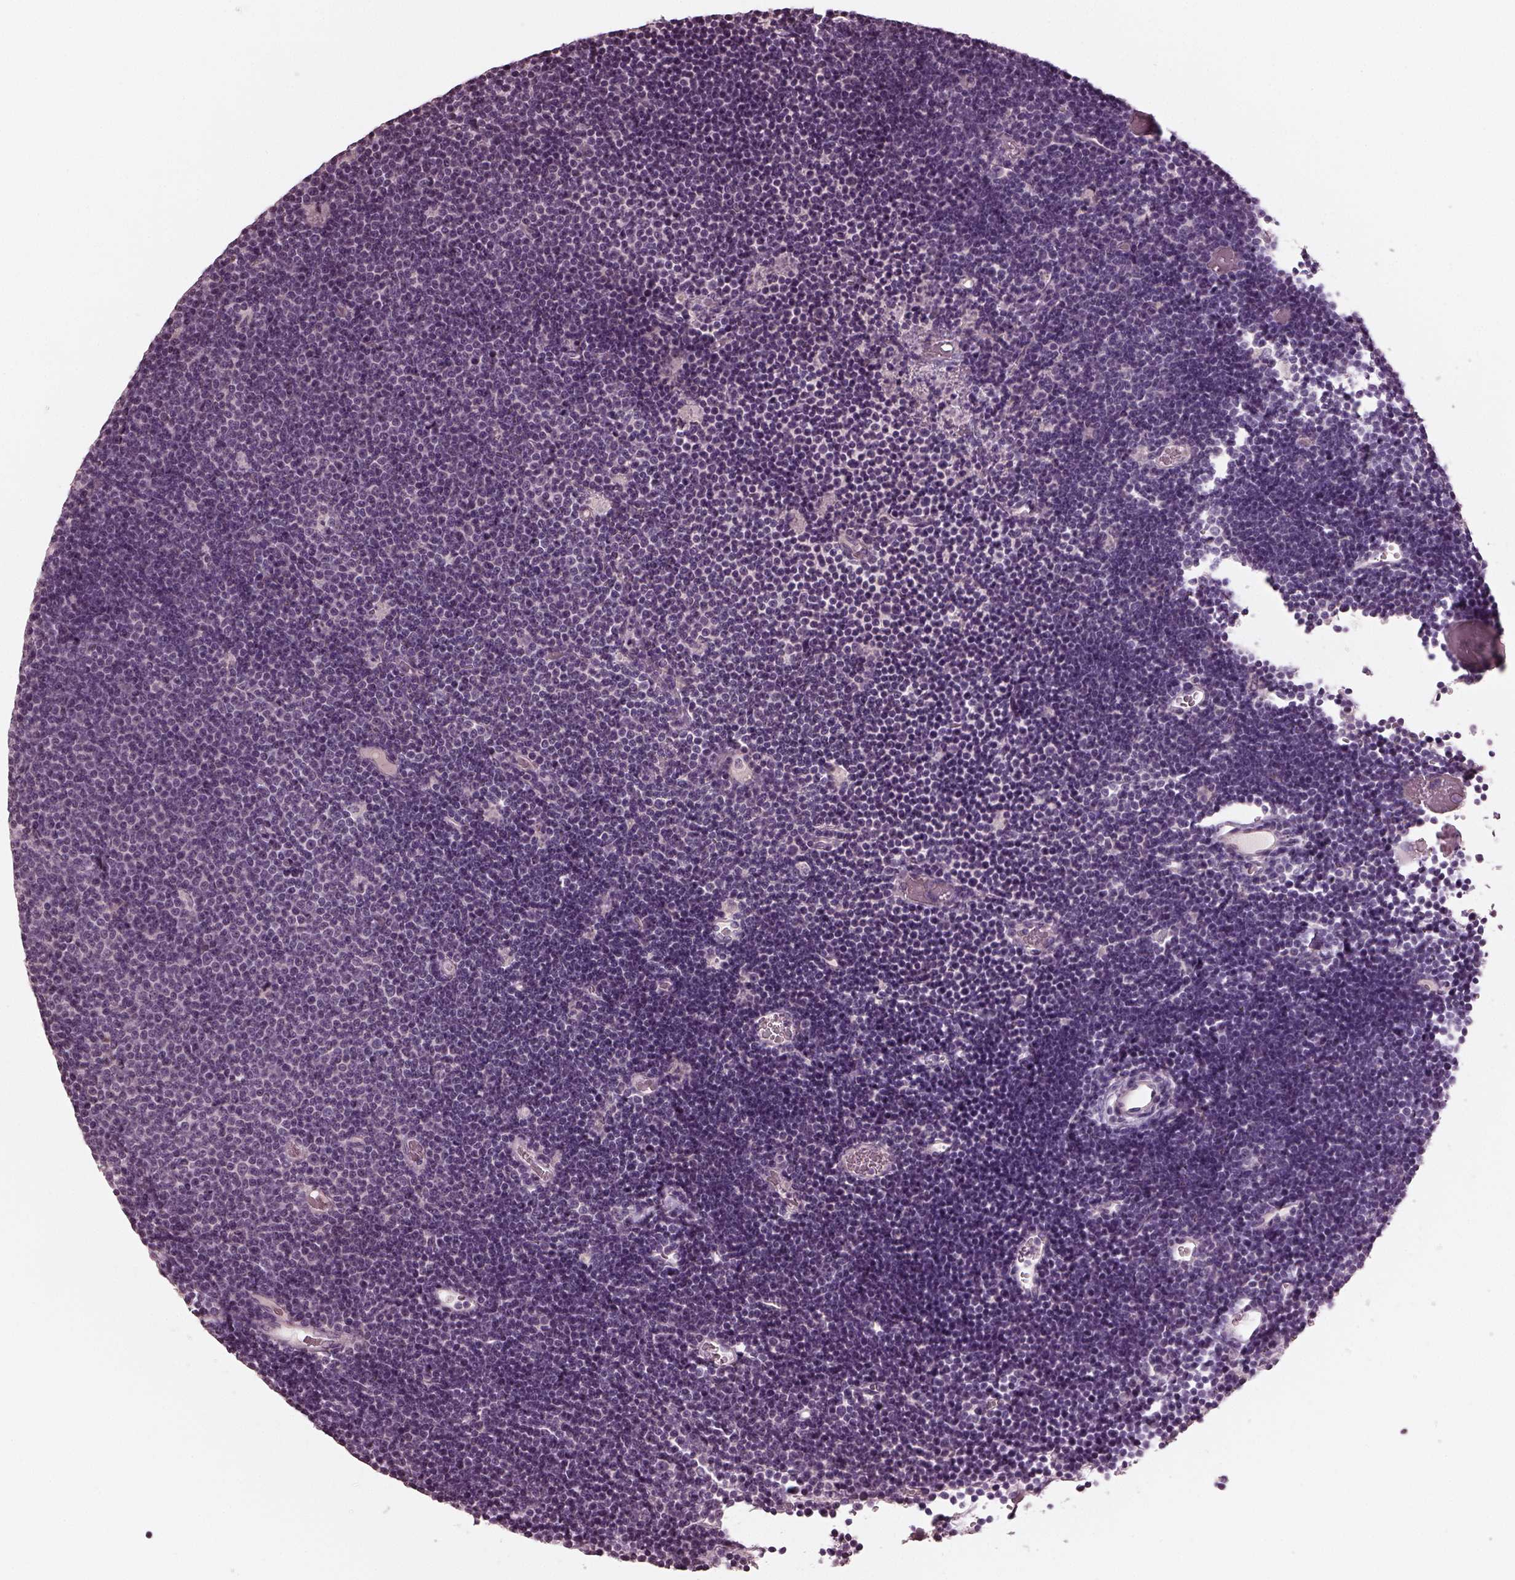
{"staining": {"intensity": "negative", "quantity": "none", "location": "none"}, "tissue": "lymphoma", "cell_type": "Tumor cells", "image_type": "cancer", "snomed": [{"axis": "morphology", "description": "Malignant lymphoma, non-Hodgkin's type, Low grade"}, {"axis": "topography", "description": "Brain"}], "caption": "Tumor cells show no significant staining in malignant lymphoma, non-Hodgkin's type (low-grade). The staining is performed using DAB brown chromogen with nuclei counter-stained in using hematoxylin.", "gene": "RCVRN", "patient": {"sex": "female", "age": 66}}